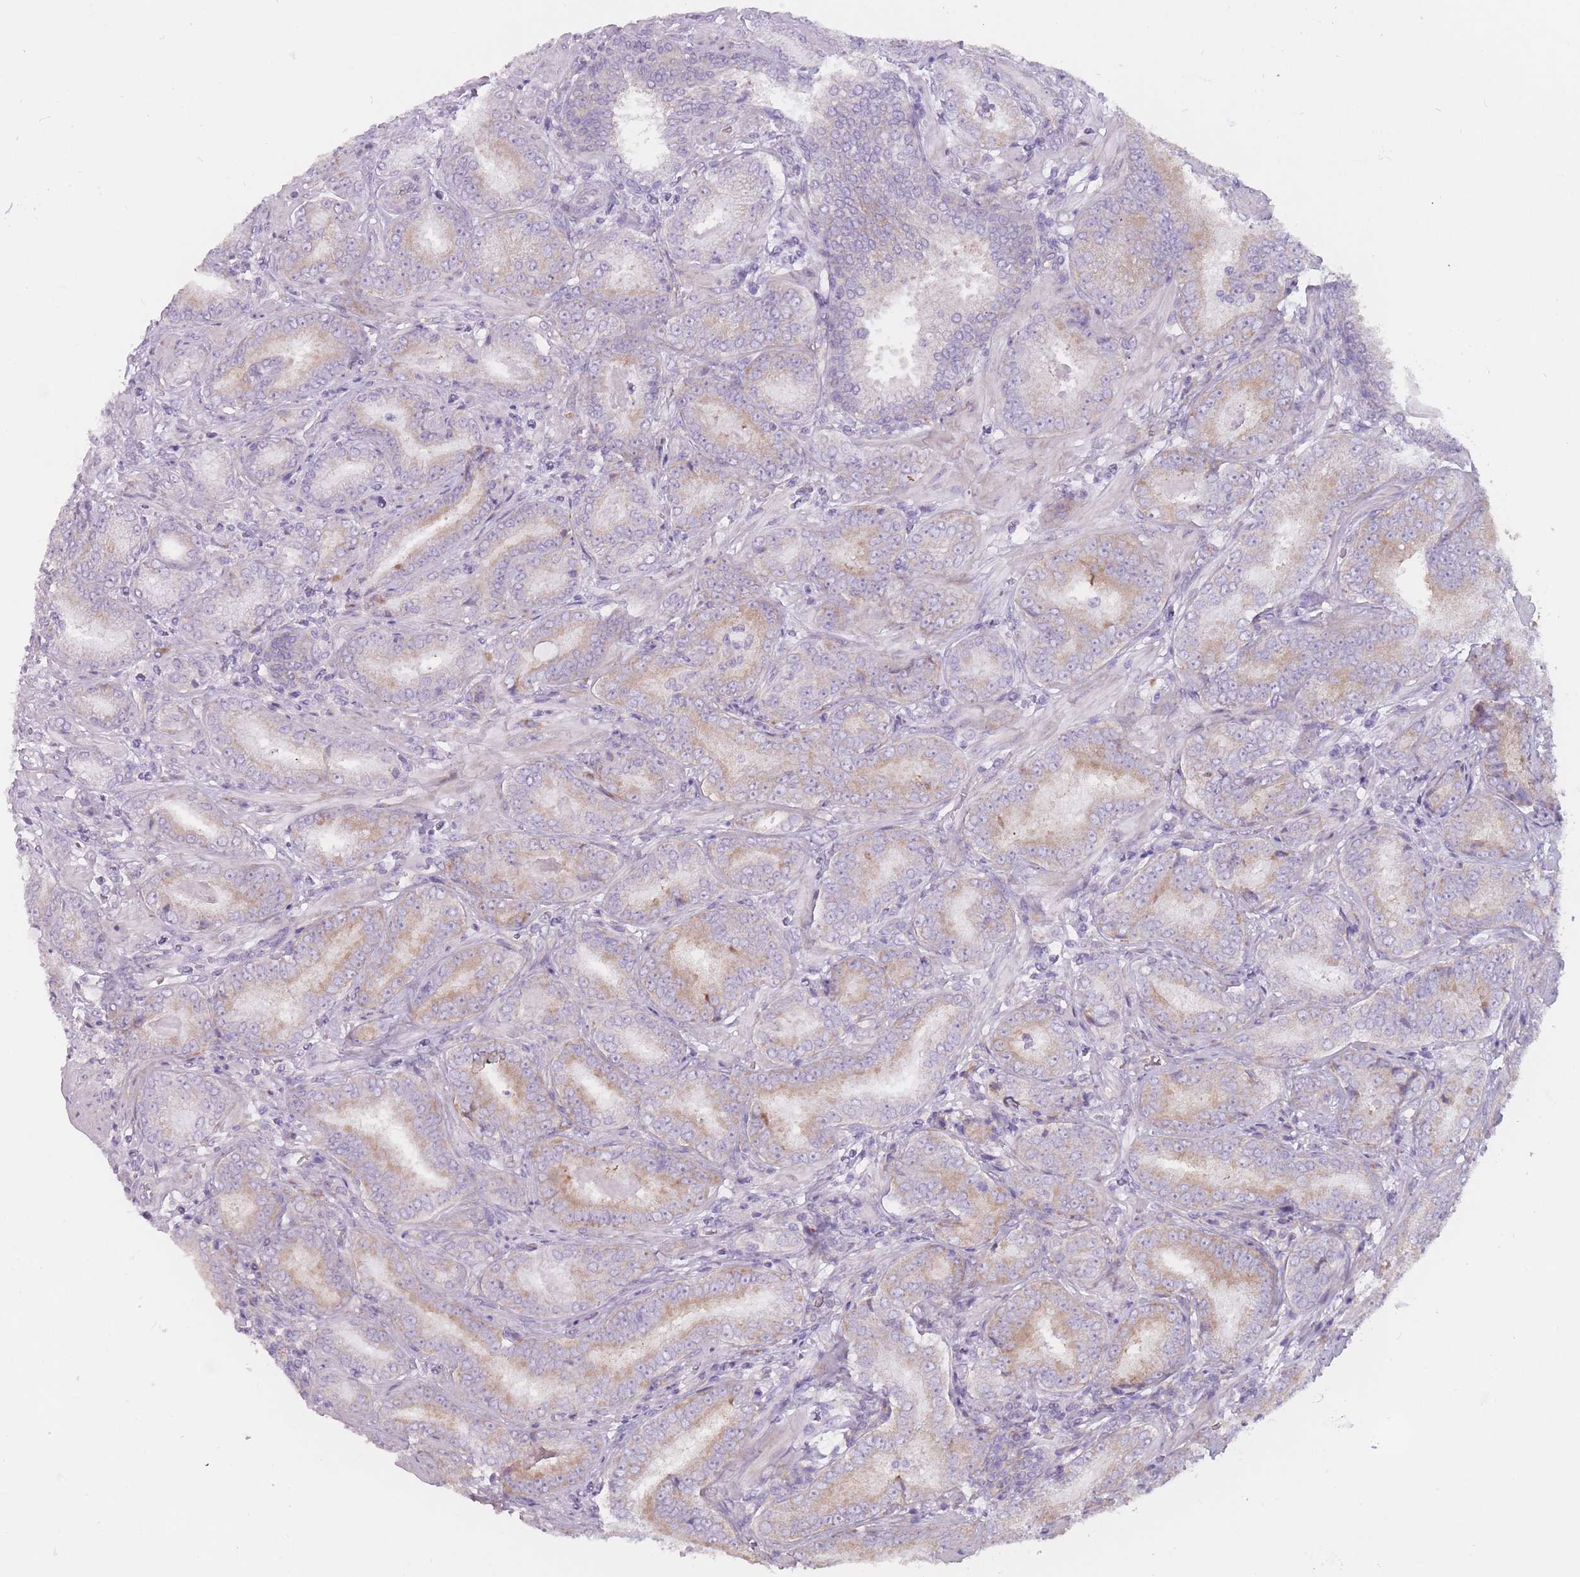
{"staining": {"intensity": "weak", "quantity": "25%-75%", "location": "cytoplasmic/membranous"}, "tissue": "prostate cancer", "cell_type": "Tumor cells", "image_type": "cancer", "snomed": [{"axis": "morphology", "description": "Adenocarcinoma, High grade"}, {"axis": "topography", "description": "Prostate"}], "caption": "Tumor cells exhibit low levels of weak cytoplasmic/membranous expression in about 25%-75% of cells in prostate cancer (high-grade adenocarcinoma).", "gene": "RPL18", "patient": {"sex": "male", "age": 72}}